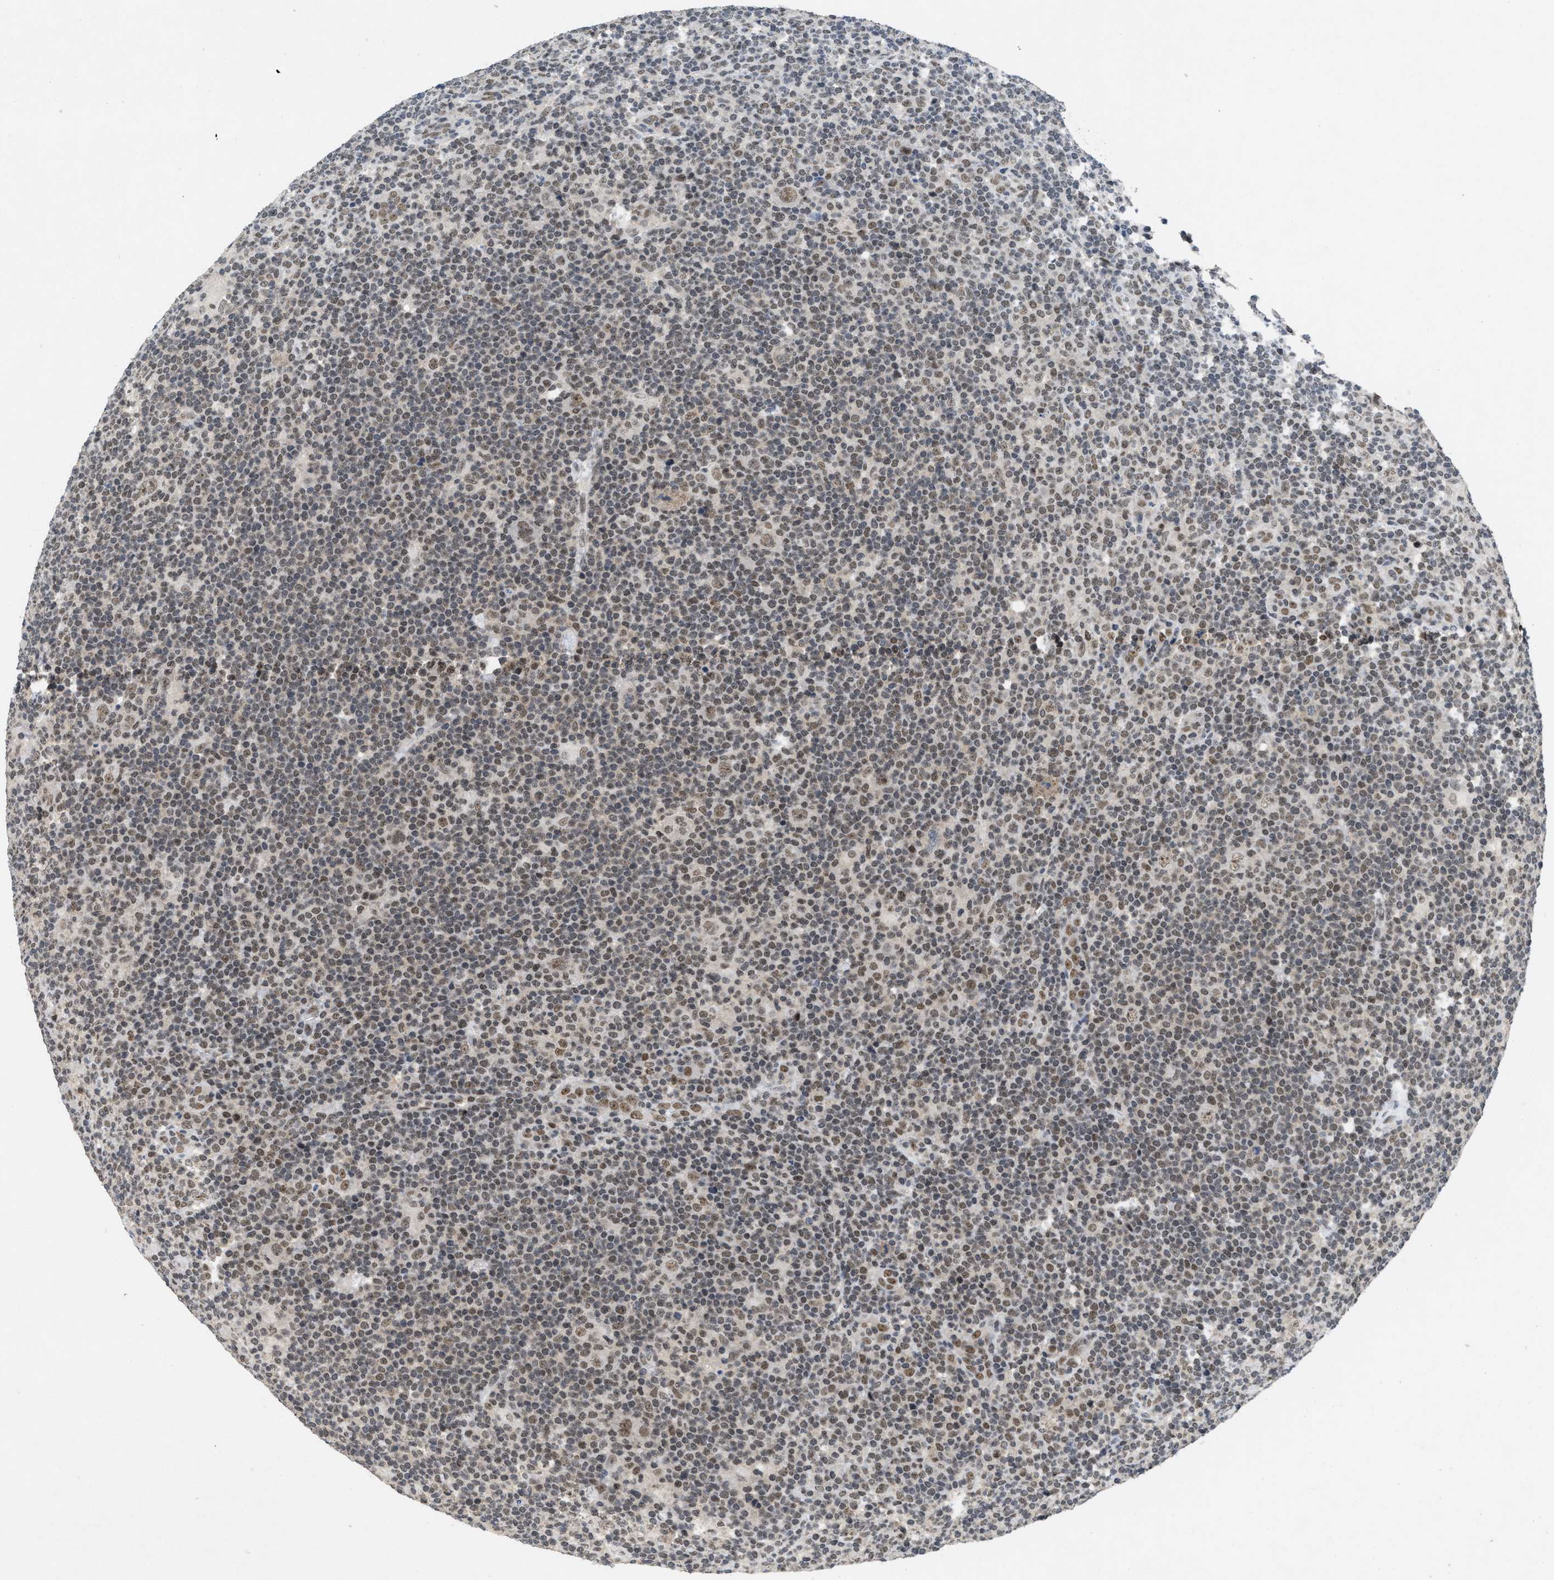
{"staining": {"intensity": "weak", "quantity": "25%-75%", "location": "nuclear"}, "tissue": "lymphoma", "cell_type": "Tumor cells", "image_type": "cancer", "snomed": [{"axis": "morphology", "description": "Hodgkin's disease, NOS"}, {"axis": "topography", "description": "Lymph node"}], "caption": "IHC (DAB (3,3'-diaminobenzidine)) staining of Hodgkin's disease exhibits weak nuclear protein expression in about 25%-75% of tumor cells.", "gene": "ZNF346", "patient": {"sex": "female", "age": 57}}